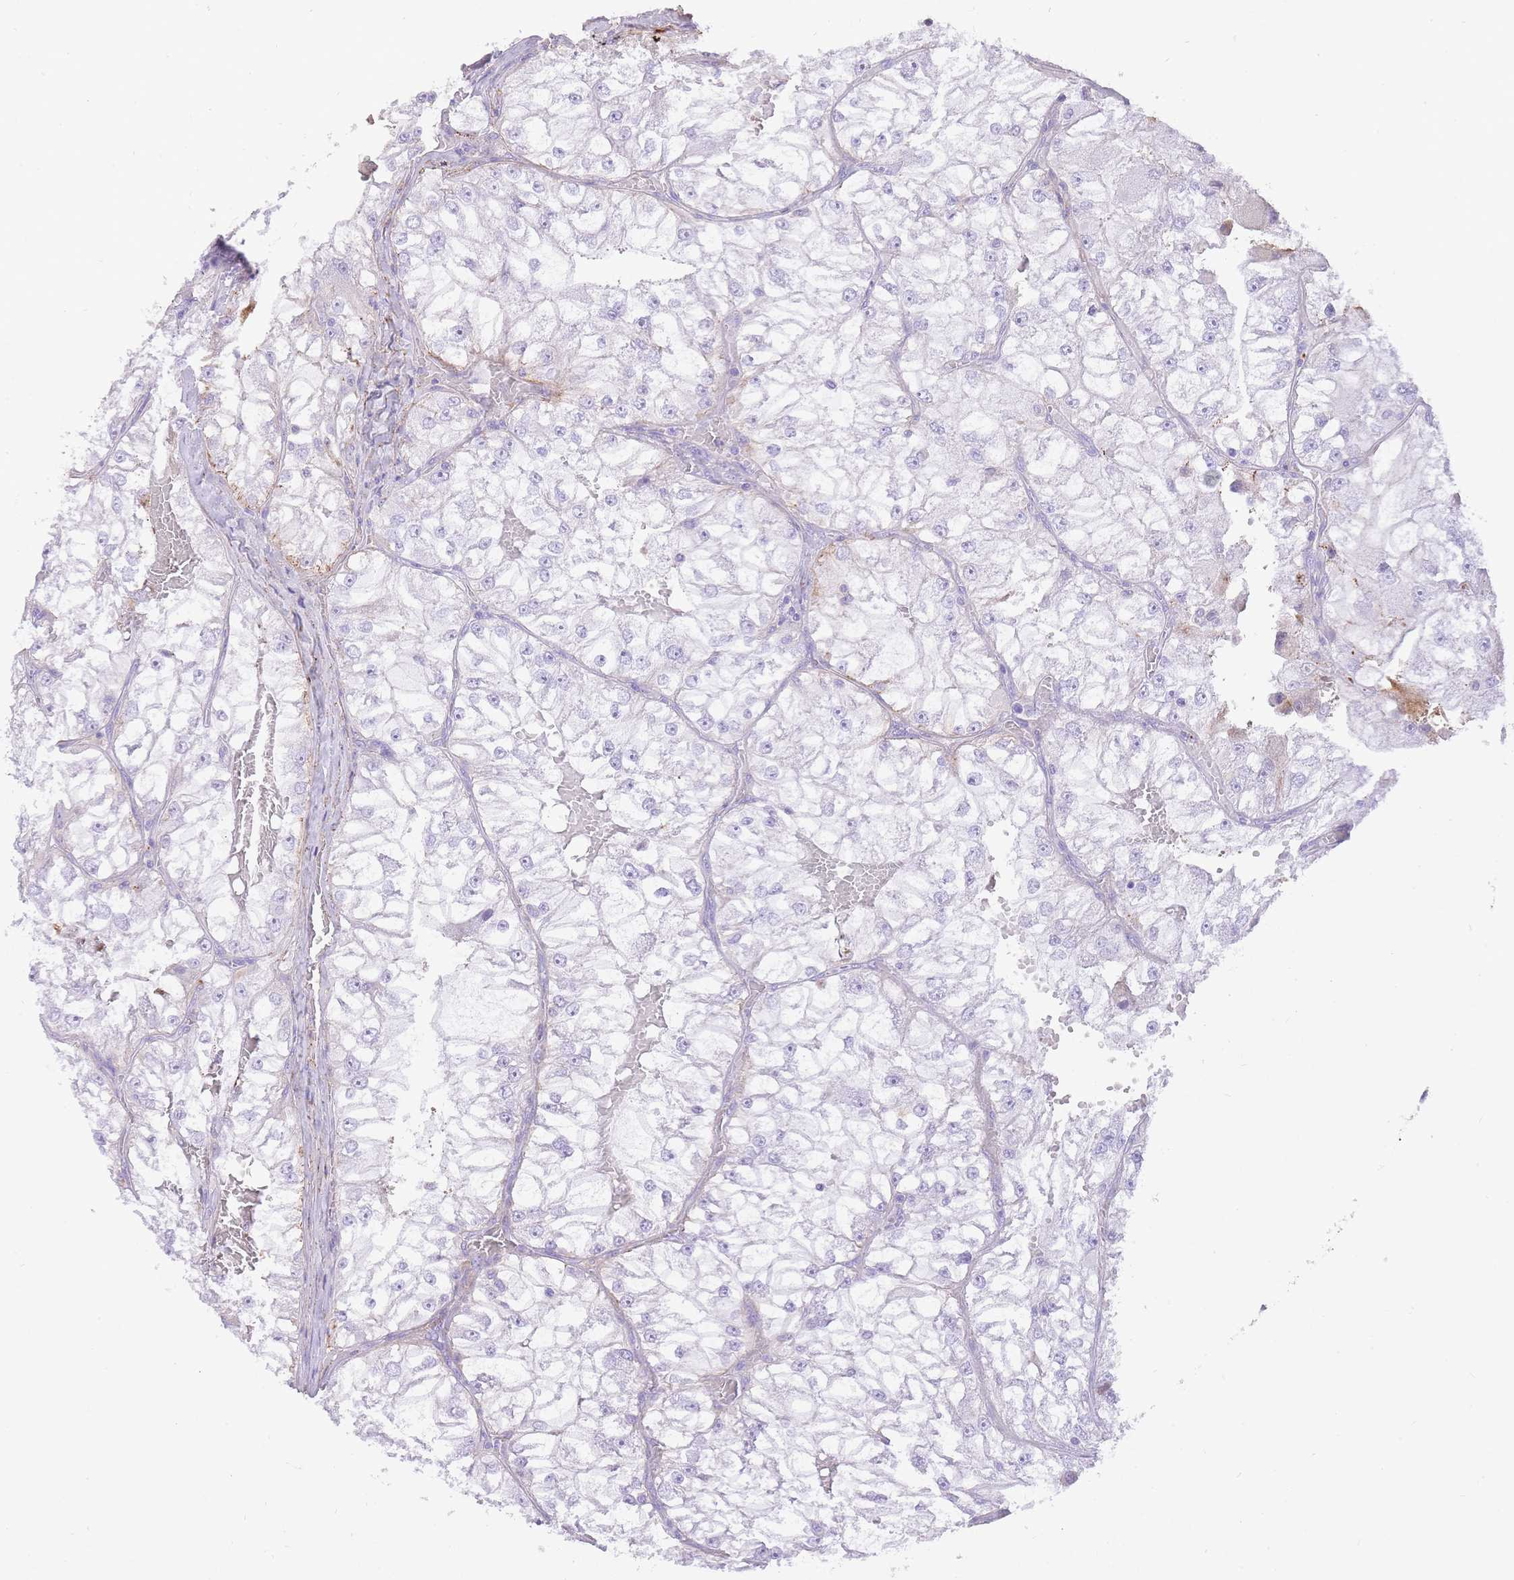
{"staining": {"intensity": "negative", "quantity": "none", "location": "none"}, "tissue": "renal cancer", "cell_type": "Tumor cells", "image_type": "cancer", "snomed": [{"axis": "morphology", "description": "Adenocarcinoma, NOS"}, {"axis": "topography", "description": "Kidney"}], "caption": "There is no significant positivity in tumor cells of renal adenocarcinoma. (DAB (3,3'-diaminobenzidine) immunohistochemistry, high magnification).", "gene": "HRG", "patient": {"sex": "female", "age": 72}}